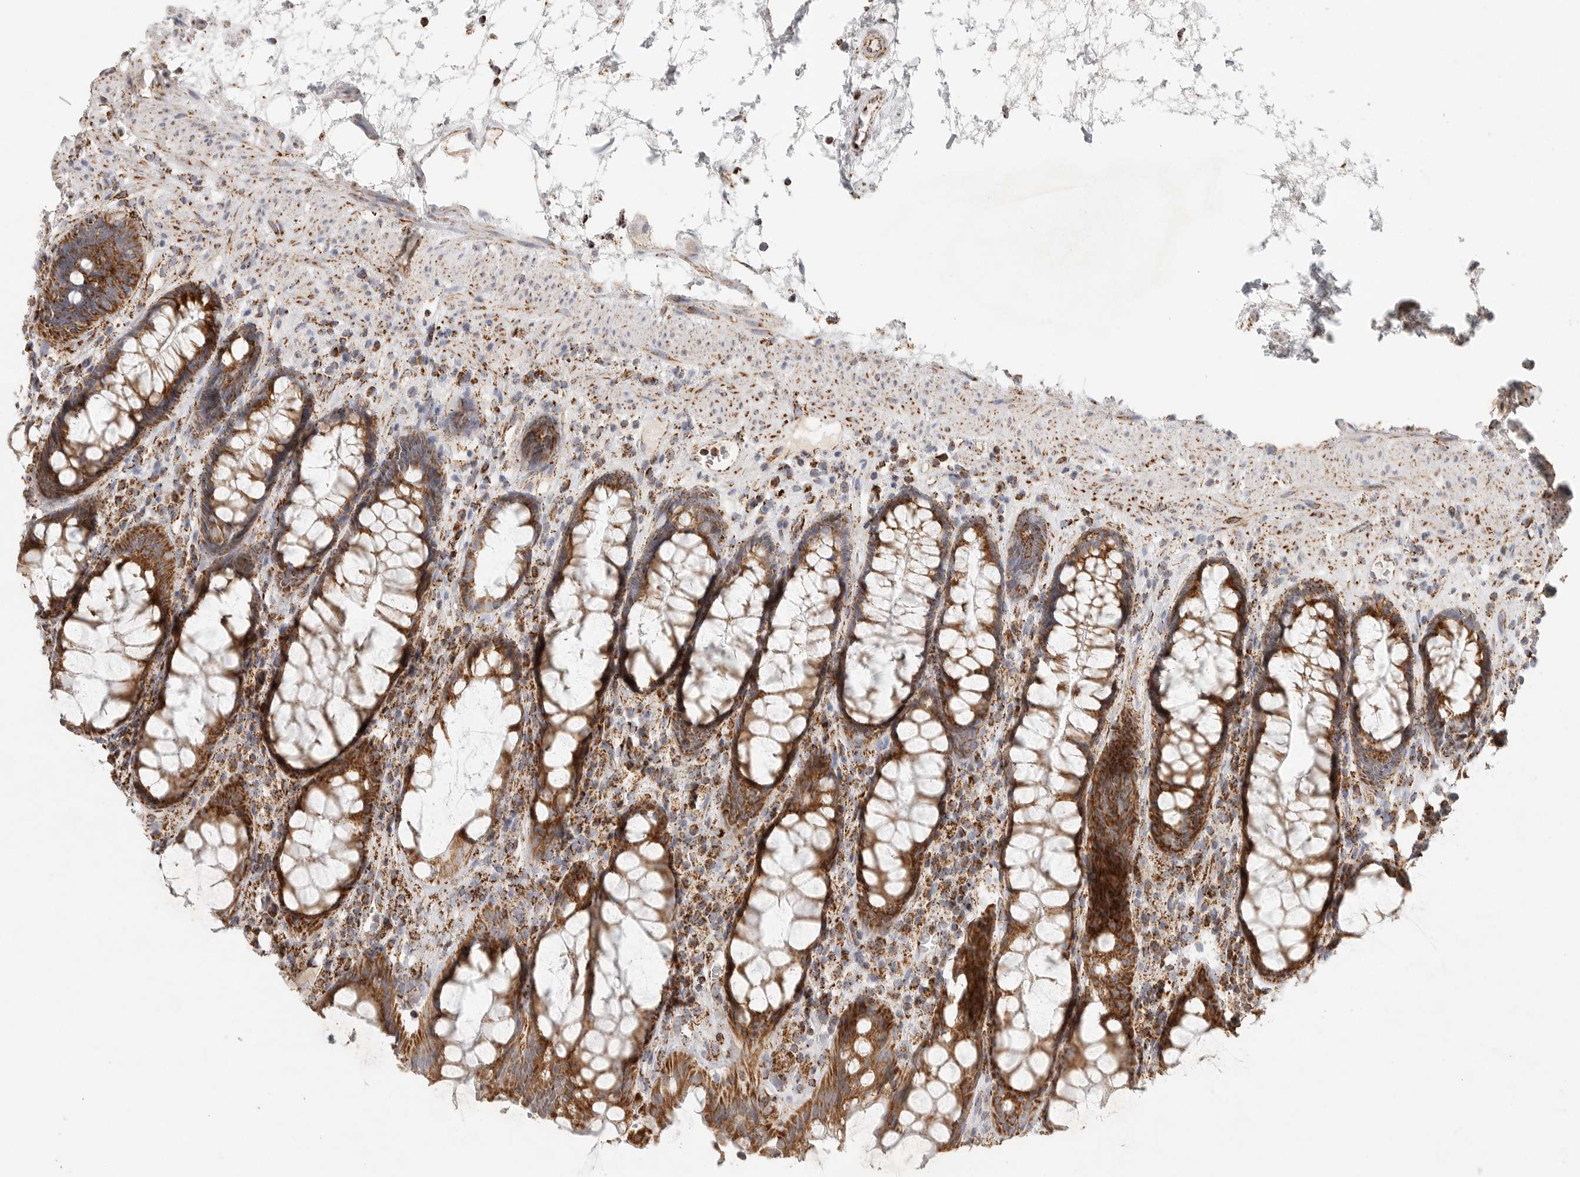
{"staining": {"intensity": "strong", "quantity": ">75%", "location": "cytoplasmic/membranous"}, "tissue": "rectum", "cell_type": "Glandular cells", "image_type": "normal", "snomed": [{"axis": "morphology", "description": "Normal tissue, NOS"}, {"axis": "topography", "description": "Rectum"}], "caption": "Glandular cells exhibit high levels of strong cytoplasmic/membranous expression in about >75% of cells in benign human rectum. (brown staining indicates protein expression, while blue staining denotes nuclei).", "gene": "SLC25A26", "patient": {"sex": "male", "age": 64}}